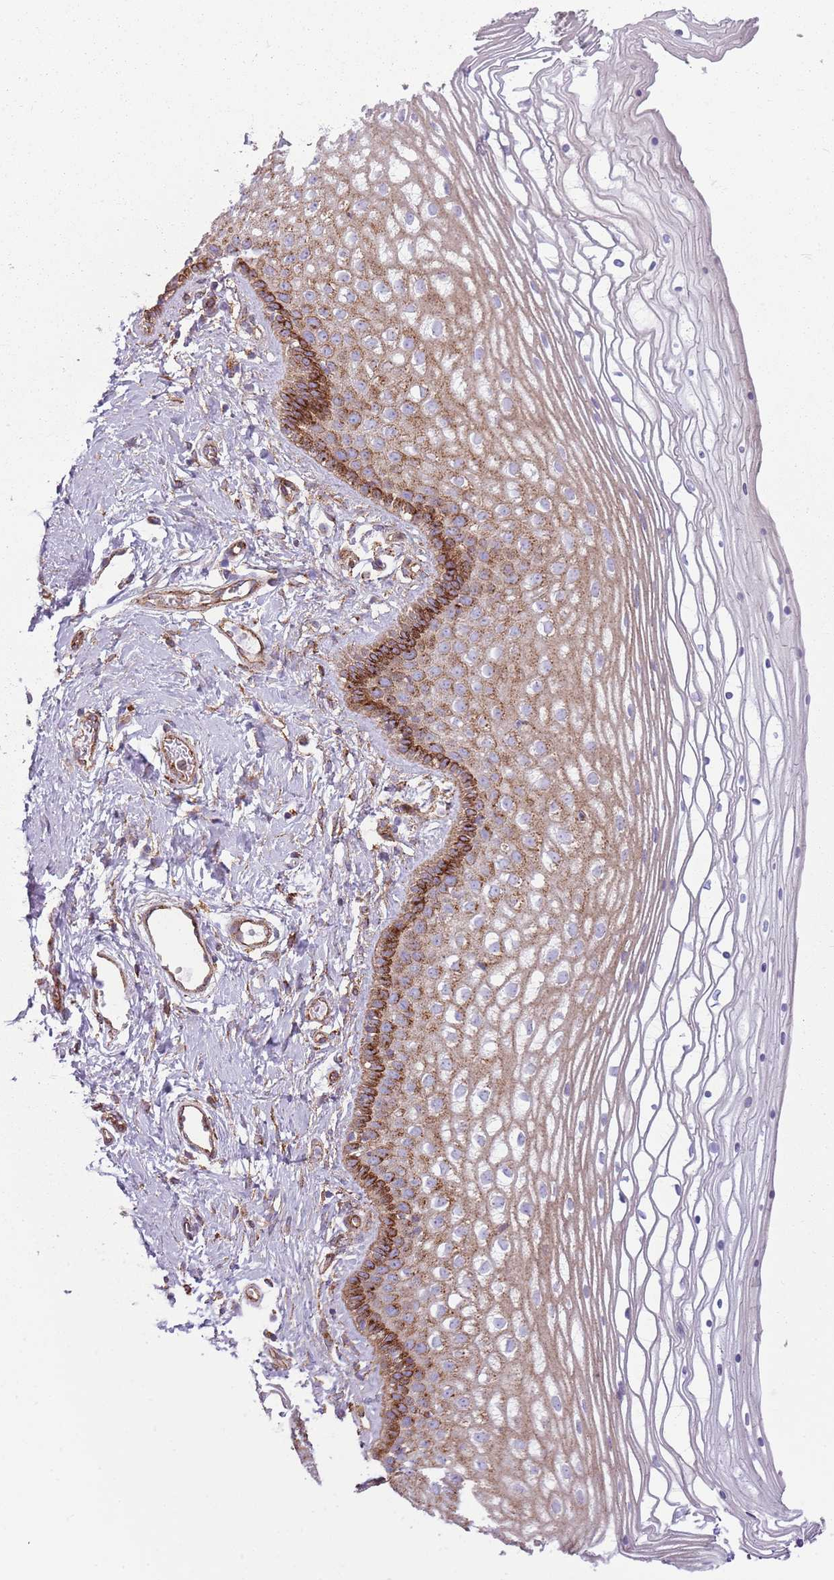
{"staining": {"intensity": "strong", "quantity": "25%-75%", "location": "cytoplasmic/membranous"}, "tissue": "vagina", "cell_type": "Squamous epithelial cells", "image_type": "normal", "snomed": [{"axis": "morphology", "description": "Normal tissue, NOS"}, {"axis": "topography", "description": "Vagina"}], "caption": "DAB immunohistochemical staining of normal vagina displays strong cytoplasmic/membranous protein staining in about 25%-75% of squamous epithelial cells.", "gene": "SNX1", "patient": {"sex": "female", "age": 46}}